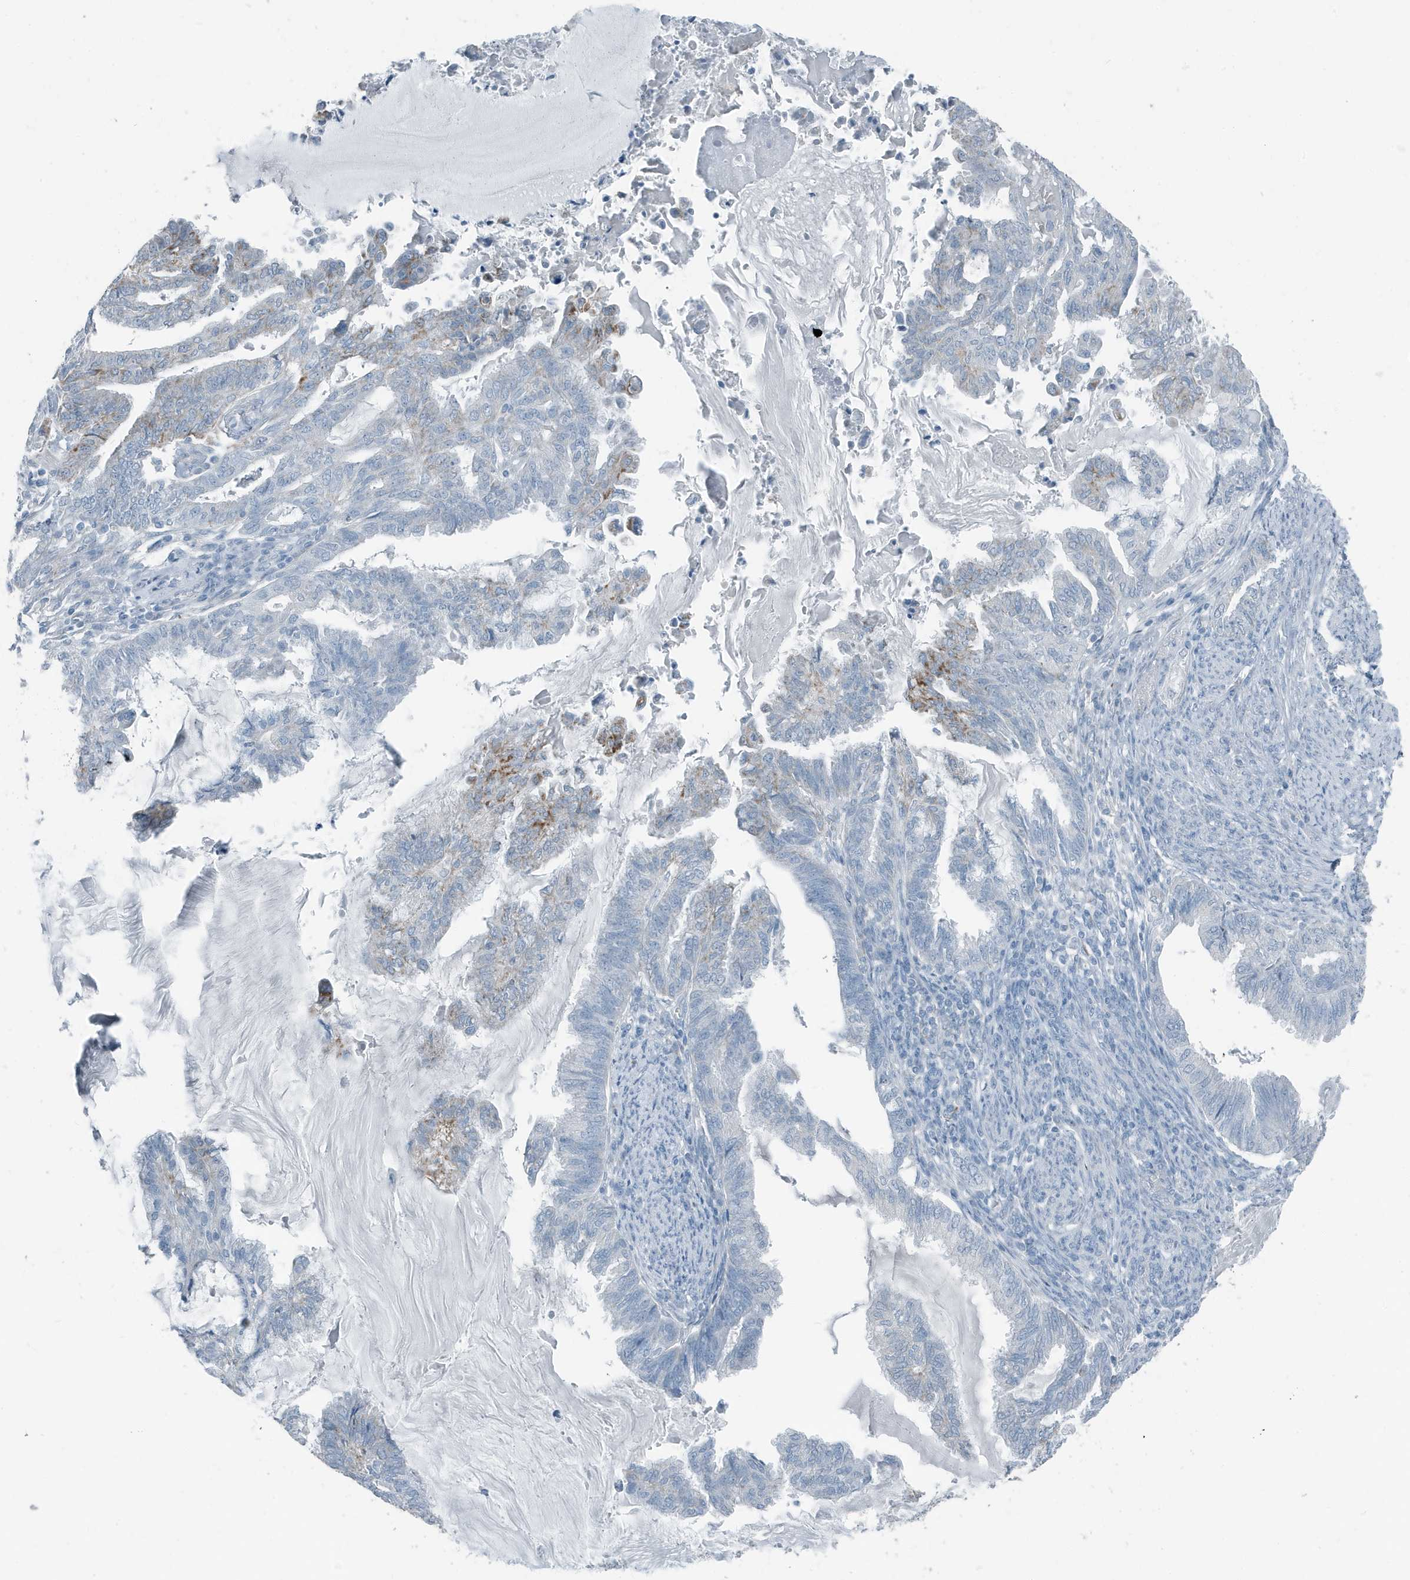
{"staining": {"intensity": "weak", "quantity": "<25%", "location": "cytoplasmic/membranous"}, "tissue": "endometrial cancer", "cell_type": "Tumor cells", "image_type": "cancer", "snomed": [{"axis": "morphology", "description": "Adenocarcinoma, NOS"}, {"axis": "topography", "description": "Endometrium"}], "caption": "Tumor cells are negative for brown protein staining in endometrial adenocarcinoma.", "gene": "FAM162A", "patient": {"sex": "female", "age": 86}}